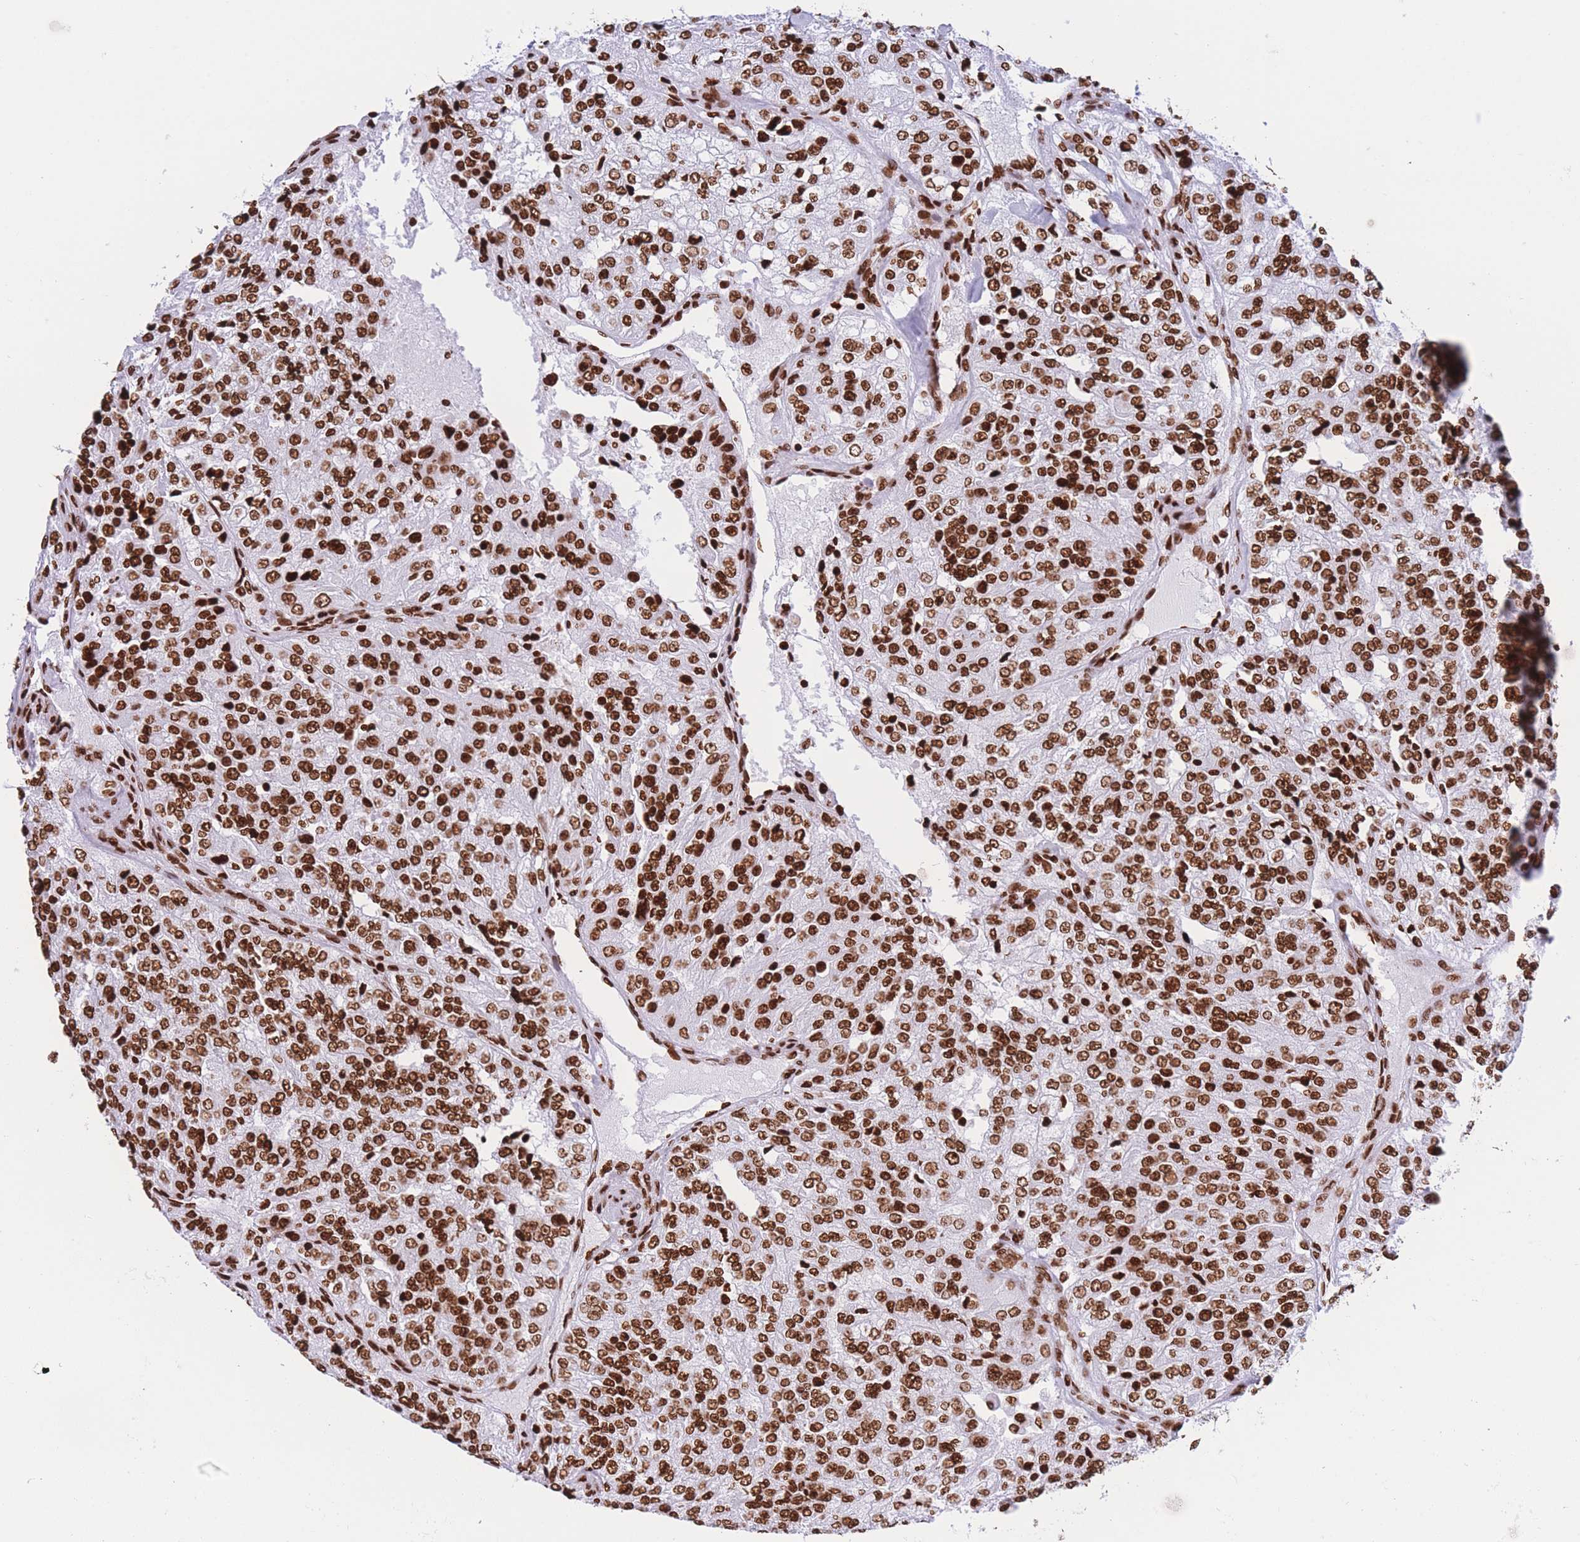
{"staining": {"intensity": "strong", "quantity": ">75%", "location": "nuclear"}, "tissue": "renal cancer", "cell_type": "Tumor cells", "image_type": "cancer", "snomed": [{"axis": "morphology", "description": "Adenocarcinoma, NOS"}, {"axis": "topography", "description": "Kidney"}], "caption": "Renal cancer (adenocarcinoma) tissue shows strong nuclear positivity in approximately >75% of tumor cells (DAB (3,3'-diaminobenzidine) IHC, brown staining for protein, blue staining for nuclei).", "gene": "H2BC11", "patient": {"sex": "female", "age": 63}}